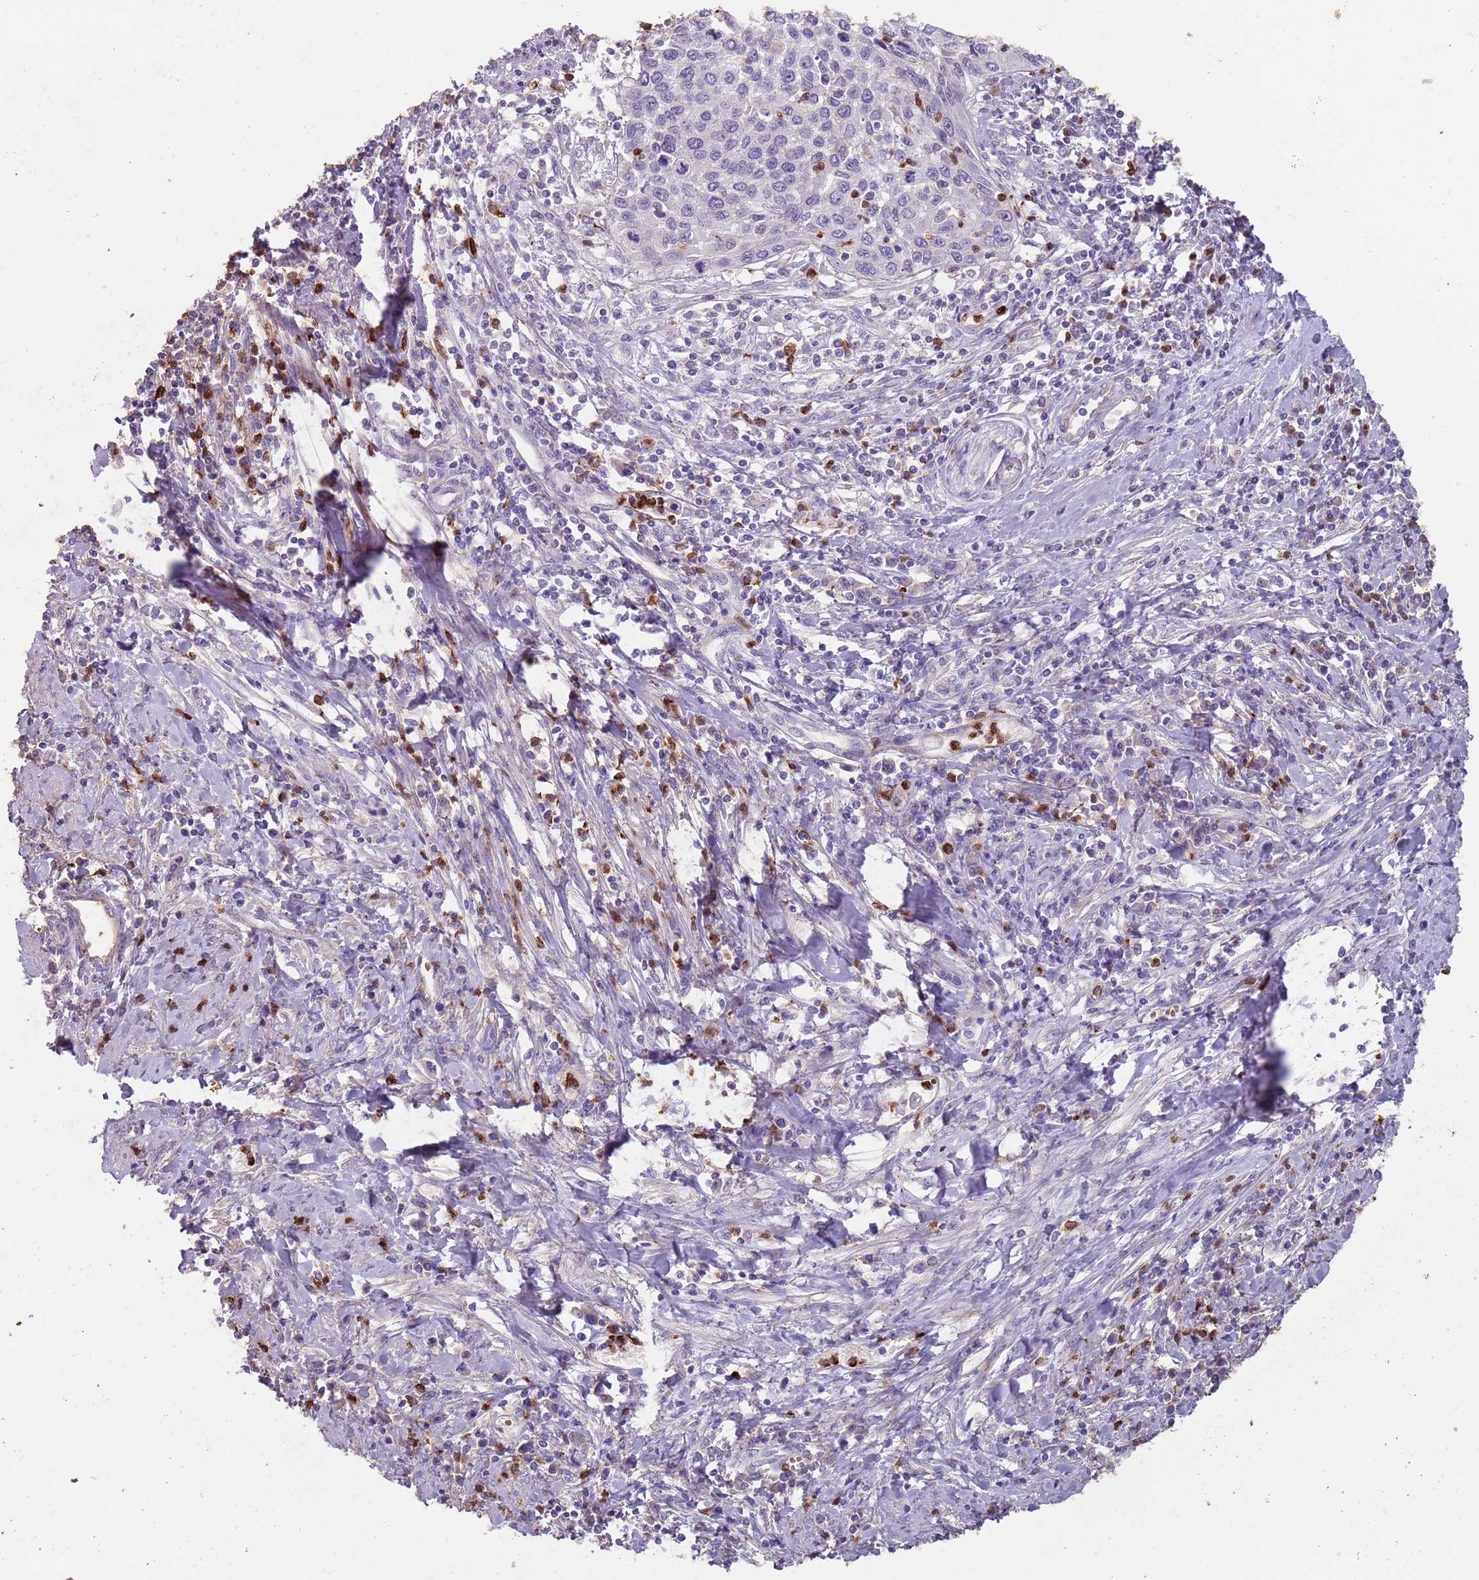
{"staining": {"intensity": "negative", "quantity": "none", "location": "none"}, "tissue": "cervical cancer", "cell_type": "Tumor cells", "image_type": "cancer", "snomed": [{"axis": "morphology", "description": "Squamous cell carcinoma, NOS"}, {"axis": "topography", "description": "Cervix"}], "caption": "This is a photomicrograph of IHC staining of cervical squamous cell carcinoma, which shows no positivity in tumor cells.", "gene": "TMEM251", "patient": {"sex": "female", "age": 32}}